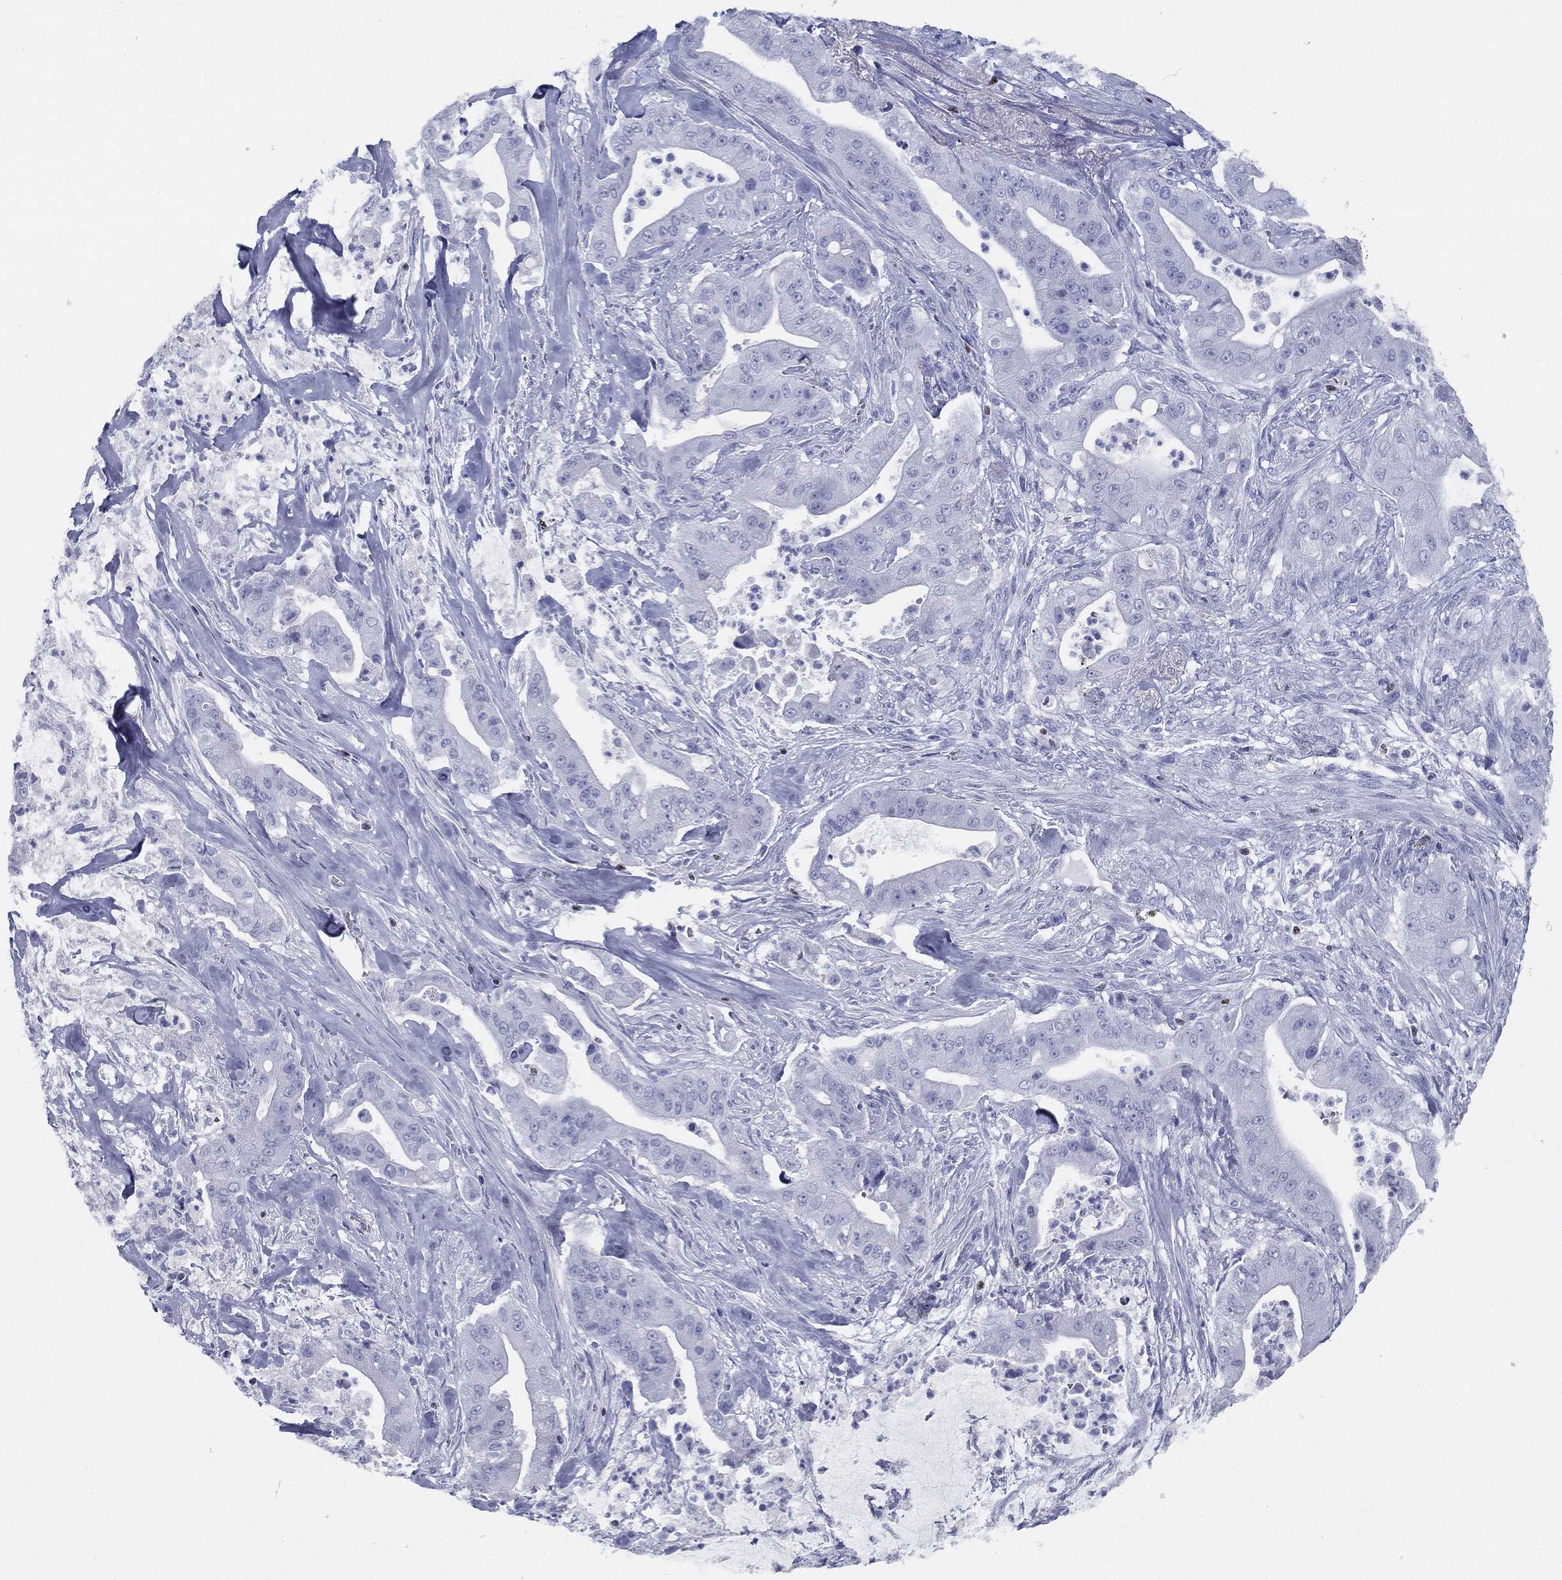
{"staining": {"intensity": "negative", "quantity": "none", "location": "none"}, "tissue": "pancreatic cancer", "cell_type": "Tumor cells", "image_type": "cancer", "snomed": [{"axis": "morphology", "description": "Normal tissue, NOS"}, {"axis": "morphology", "description": "Inflammation, NOS"}, {"axis": "morphology", "description": "Adenocarcinoma, NOS"}, {"axis": "topography", "description": "Pancreas"}], "caption": "This is an immunohistochemistry (IHC) micrograph of pancreatic cancer. There is no staining in tumor cells.", "gene": "PYHIN1", "patient": {"sex": "male", "age": 57}}